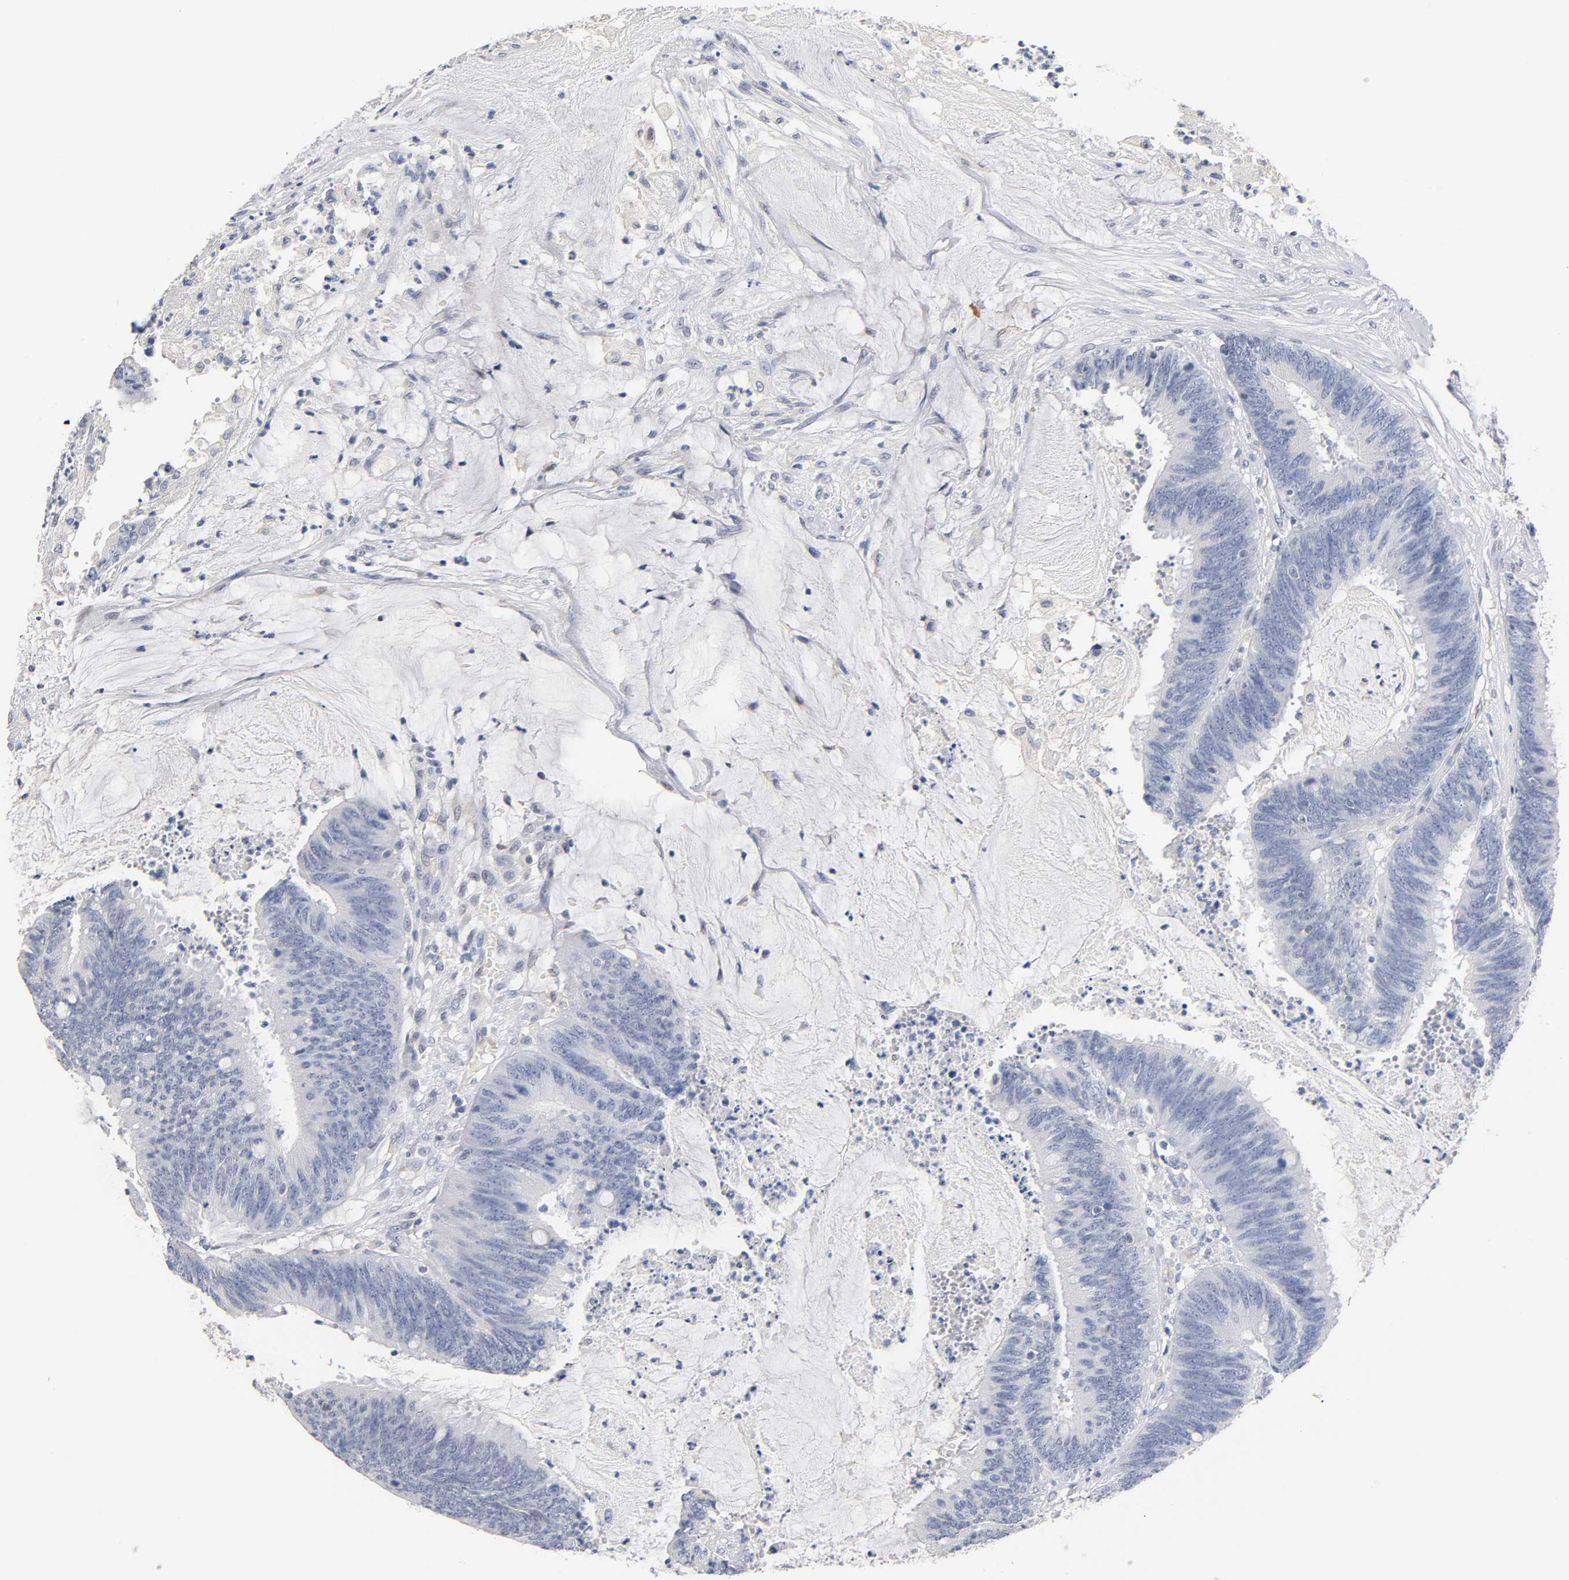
{"staining": {"intensity": "negative", "quantity": "none", "location": "none"}, "tissue": "colorectal cancer", "cell_type": "Tumor cells", "image_type": "cancer", "snomed": [{"axis": "morphology", "description": "Adenocarcinoma, NOS"}, {"axis": "topography", "description": "Rectum"}], "caption": "DAB (3,3'-diaminobenzidine) immunohistochemical staining of adenocarcinoma (colorectal) reveals no significant expression in tumor cells.", "gene": "NFATC1", "patient": {"sex": "female", "age": 66}}